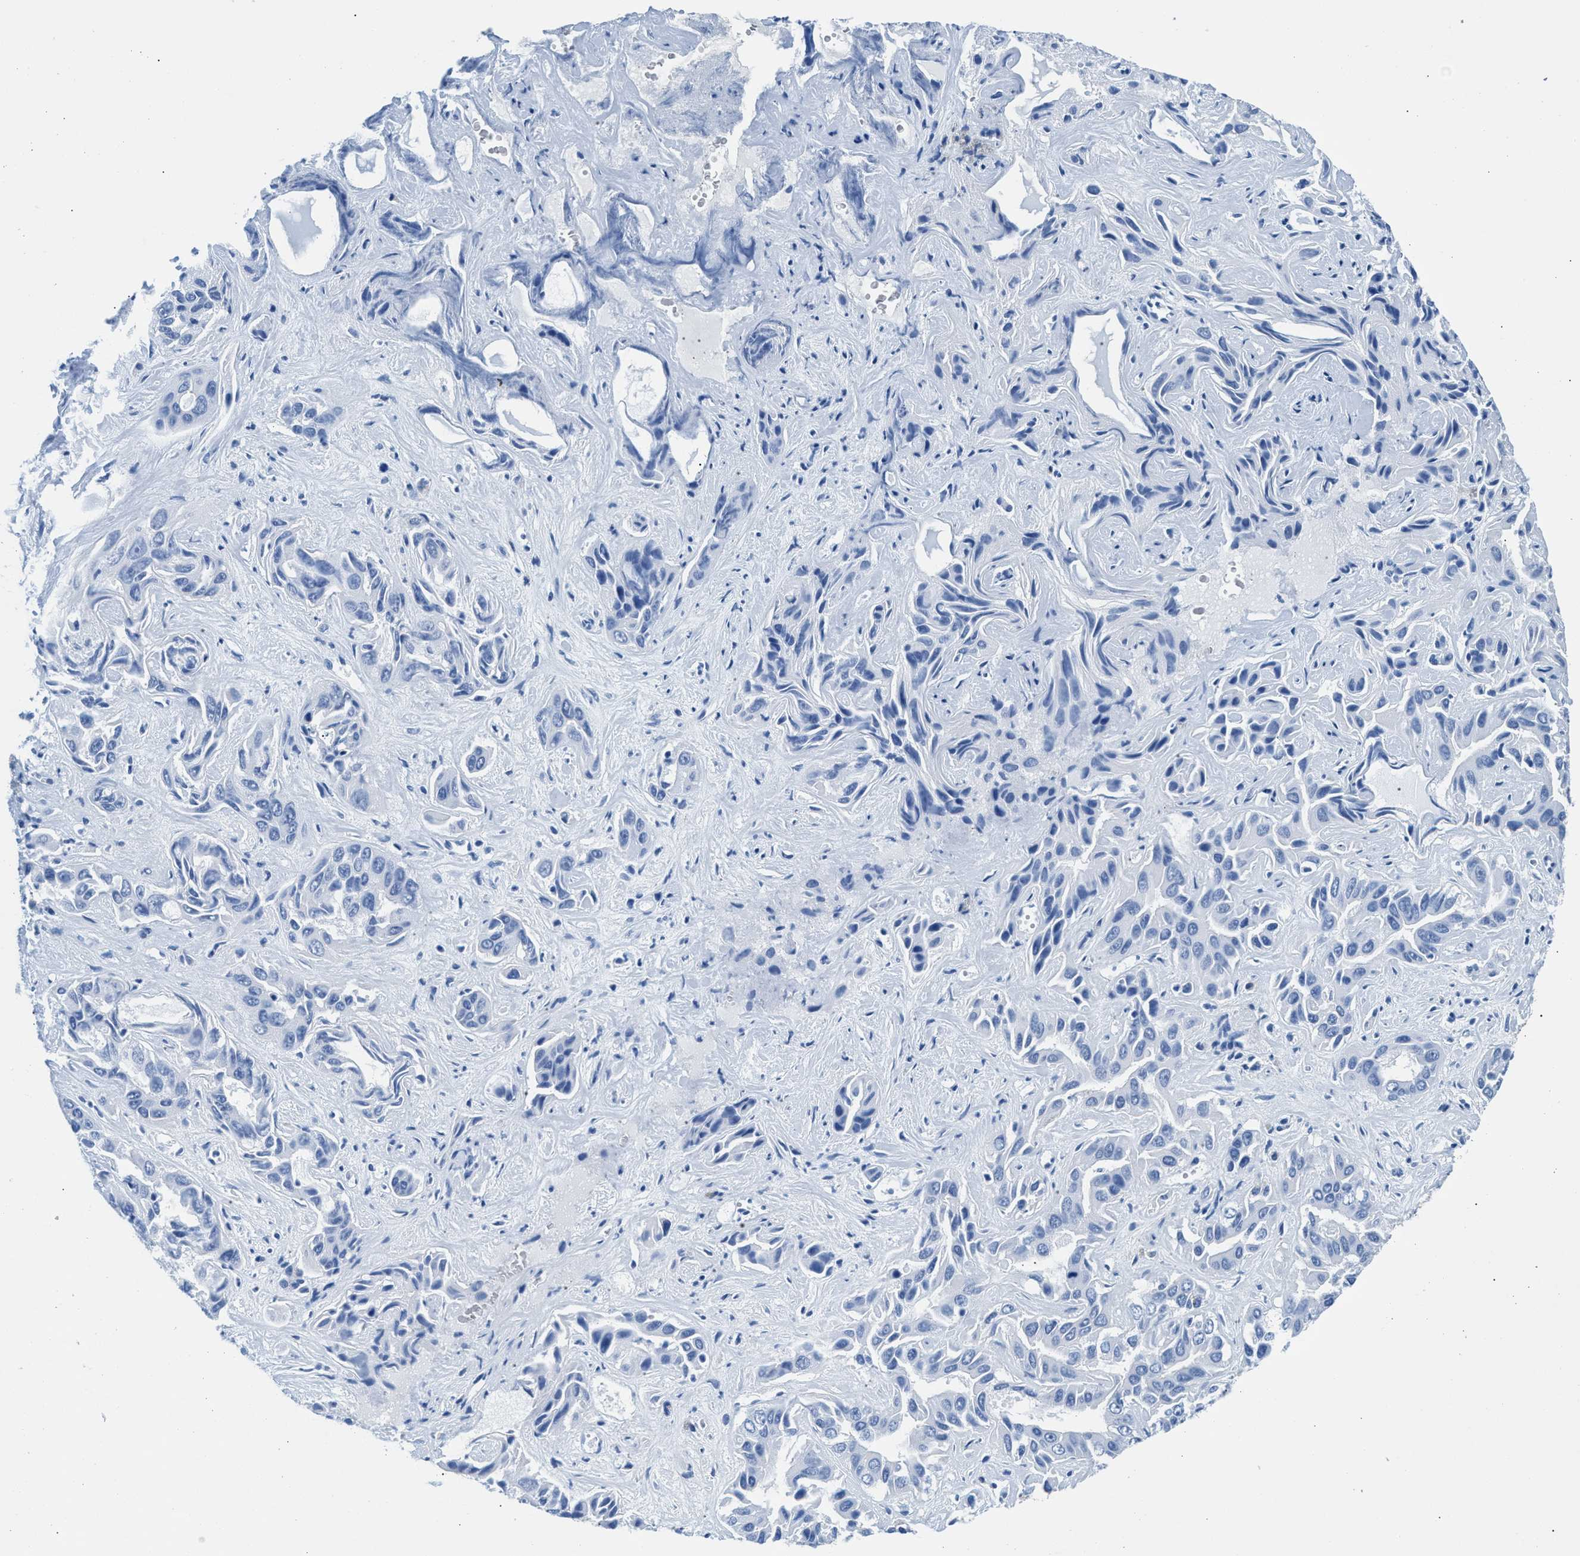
{"staining": {"intensity": "negative", "quantity": "none", "location": "none"}, "tissue": "liver cancer", "cell_type": "Tumor cells", "image_type": "cancer", "snomed": [{"axis": "morphology", "description": "Cholangiocarcinoma"}, {"axis": "topography", "description": "Liver"}], "caption": "Tumor cells are negative for brown protein staining in cholangiocarcinoma (liver).", "gene": "CPS1", "patient": {"sex": "female", "age": 52}}